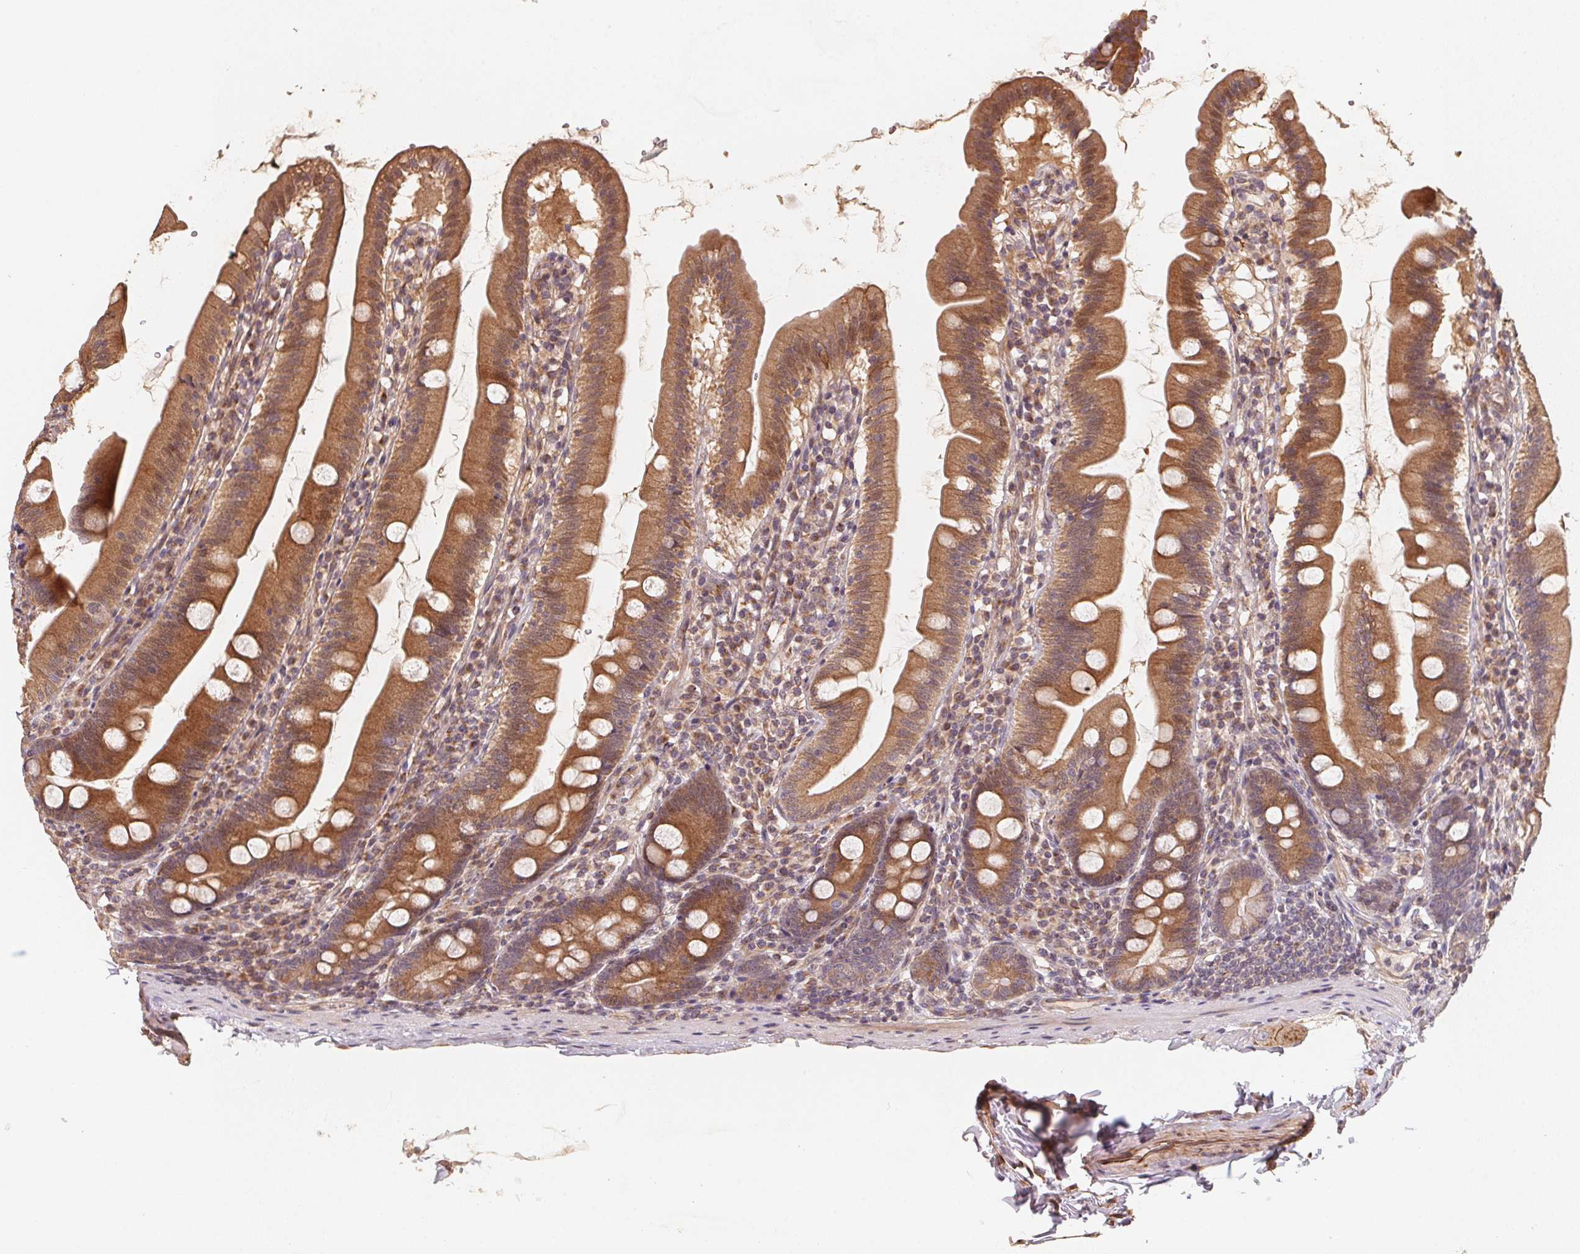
{"staining": {"intensity": "moderate", "quantity": ">75%", "location": "cytoplasmic/membranous"}, "tissue": "duodenum", "cell_type": "Glandular cells", "image_type": "normal", "snomed": [{"axis": "morphology", "description": "Normal tissue, NOS"}, {"axis": "topography", "description": "Duodenum"}], "caption": "A photomicrograph of duodenum stained for a protein demonstrates moderate cytoplasmic/membranous brown staining in glandular cells. The staining was performed using DAB to visualize the protein expression in brown, while the nuclei were stained in blue with hematoxylin (Magnification: 20x).", "gene": "TSPAN12", "patient": {"sex": "female", "age": 67}}